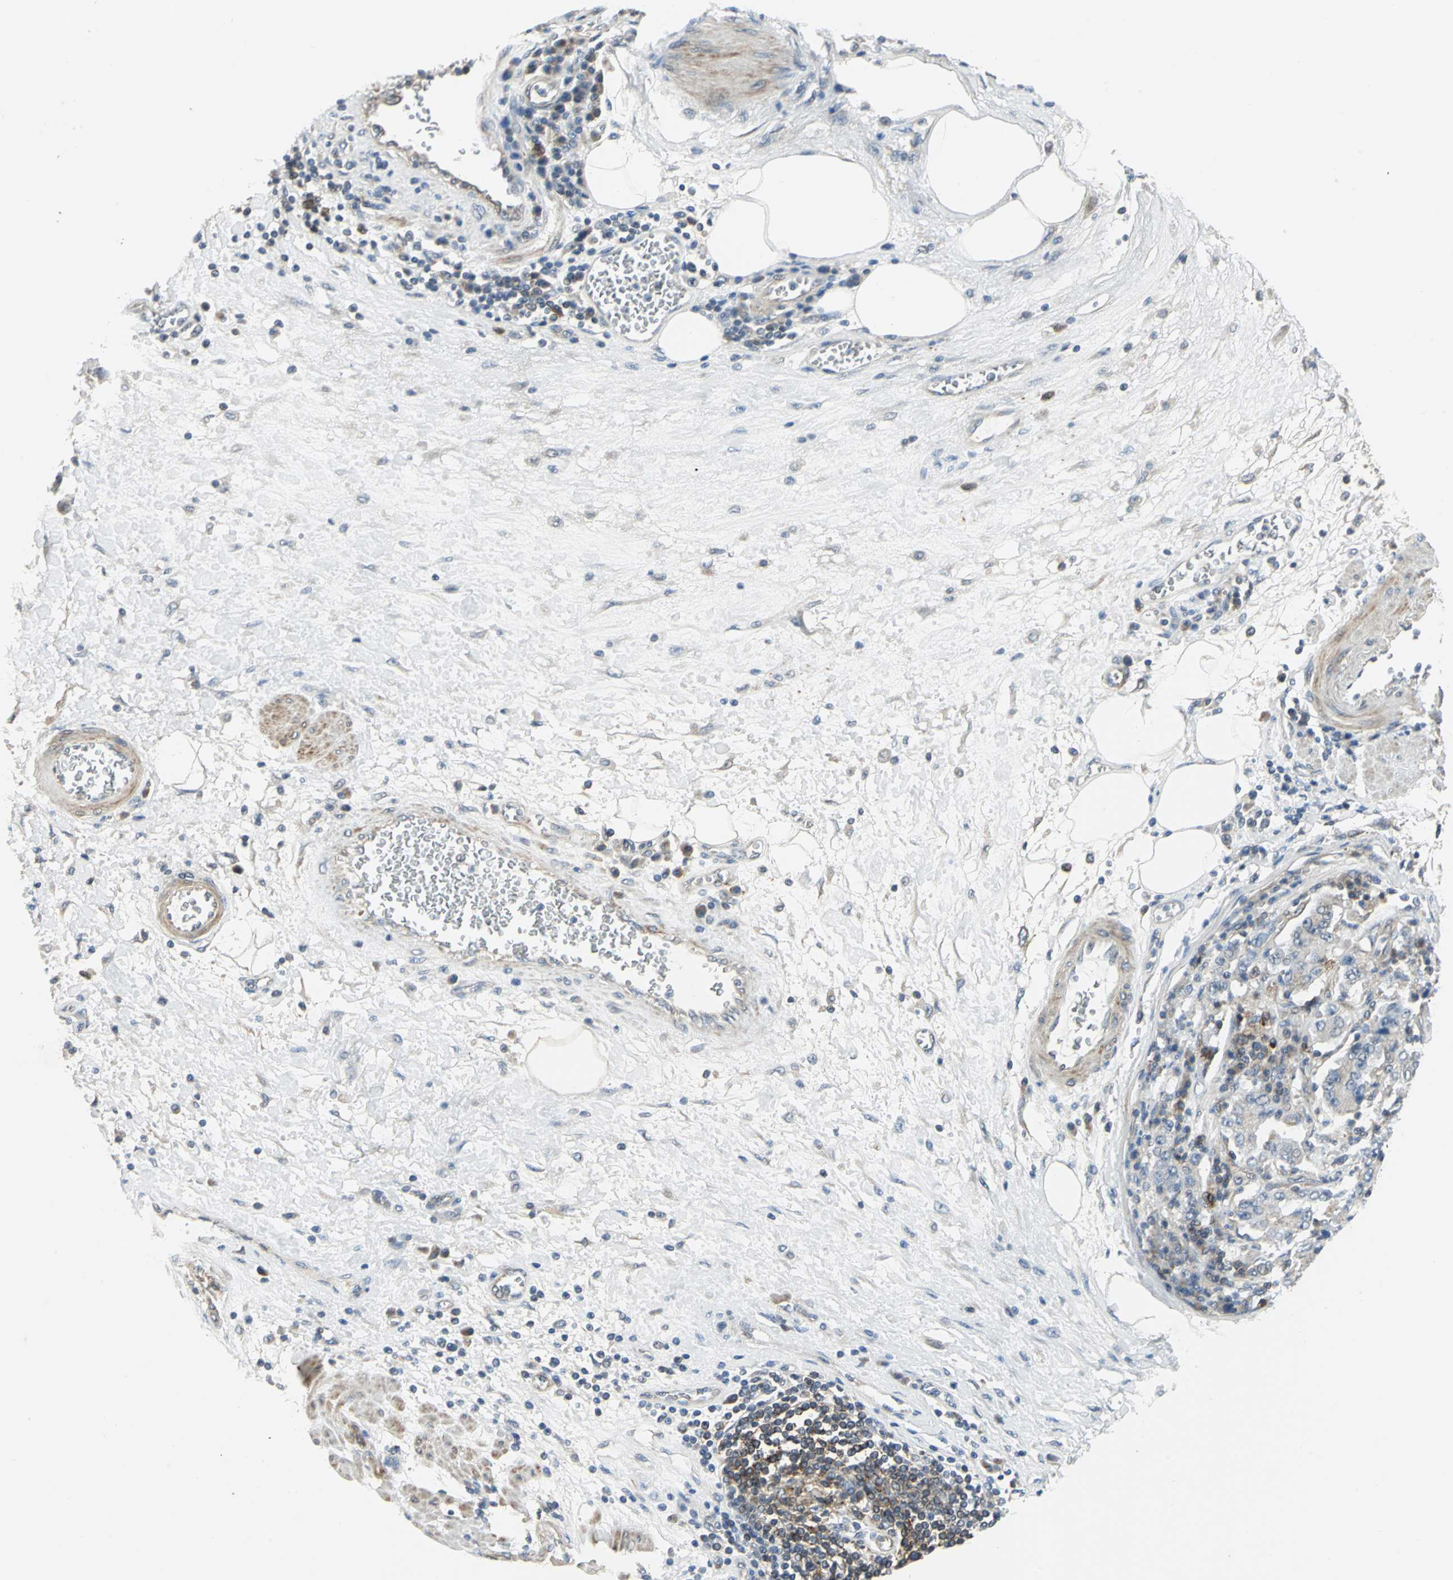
{"staining": {"intensity": "weak", "quantity": "<25%", "location": "cytoplasmic/membranous"}, "tissue": "stomach cancer", "cell_type": "Tumor cells", "image_type": "cancer", "snomed": [{"axis": "morphology", "description": "Normal tissue, NOS"}, {"axis": "morphology", "description": "Adenocarcinoma, NOS"}, {"axis": "topography", "description": "Stomach, upper"}, {"axis": "topography", "description": "Stomach"}], "caption": "Immunohistochemistry of human adenocarcinoma (stomach) reveals no staining in tumor cells.", "gene": "PLAGL2", "patient": {"sex": "male", "age": 59}}